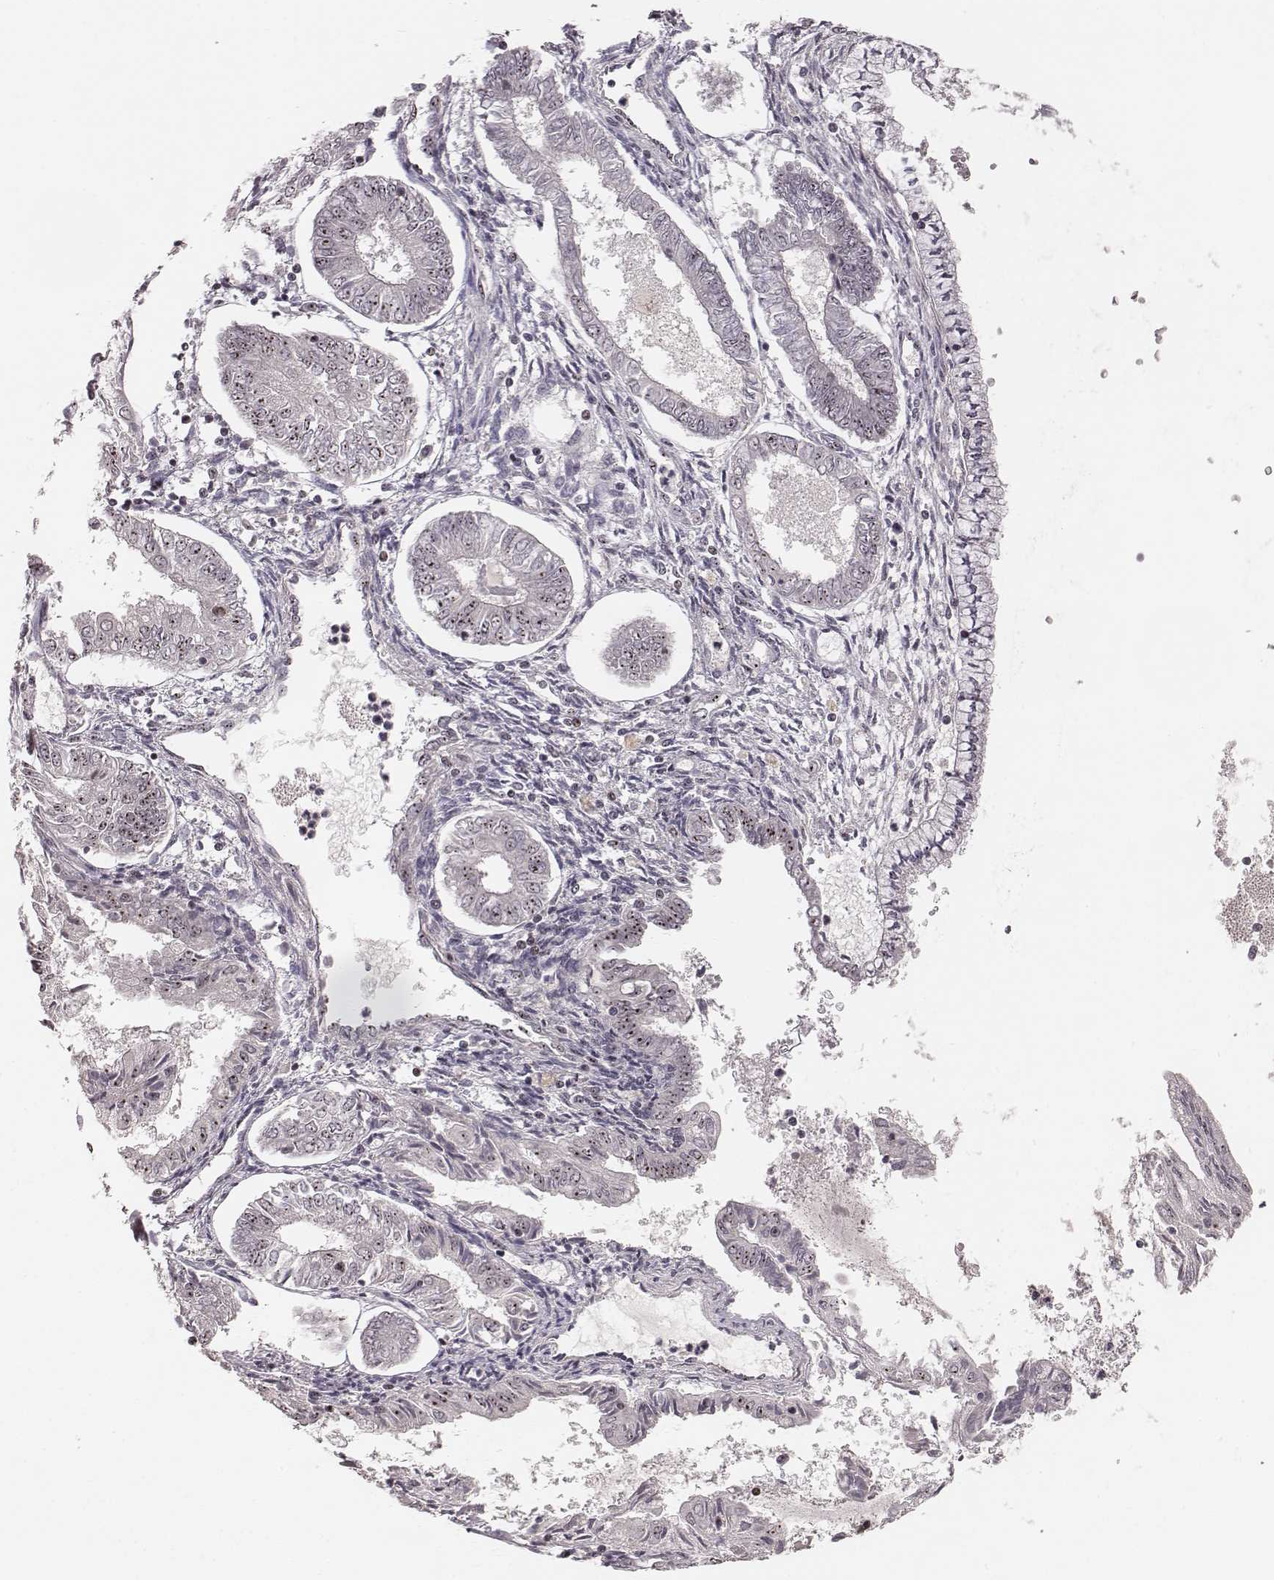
{"staining": {"intensity": "moderate", "quantity": ">75%", "location": "nuclear"}, "tissue": "endometrial cancer", "cell_type": "Tumor cells", "image_type": "cancer", "snomed": [{"axis": "morphology", "description": "Adenocarcinoma, NOS"}, {"axis": "topography", "description": "Endometrium"}], "caption": "Tumor cells display moderate nuclear staining in approximately >75% of cells in endometrial adenocarcinoma. (brown staining indicates protein expression, while blue staining denotes nuclei).", "gene": "NOP56", "patient": {"sex": "female", "age": 68}}